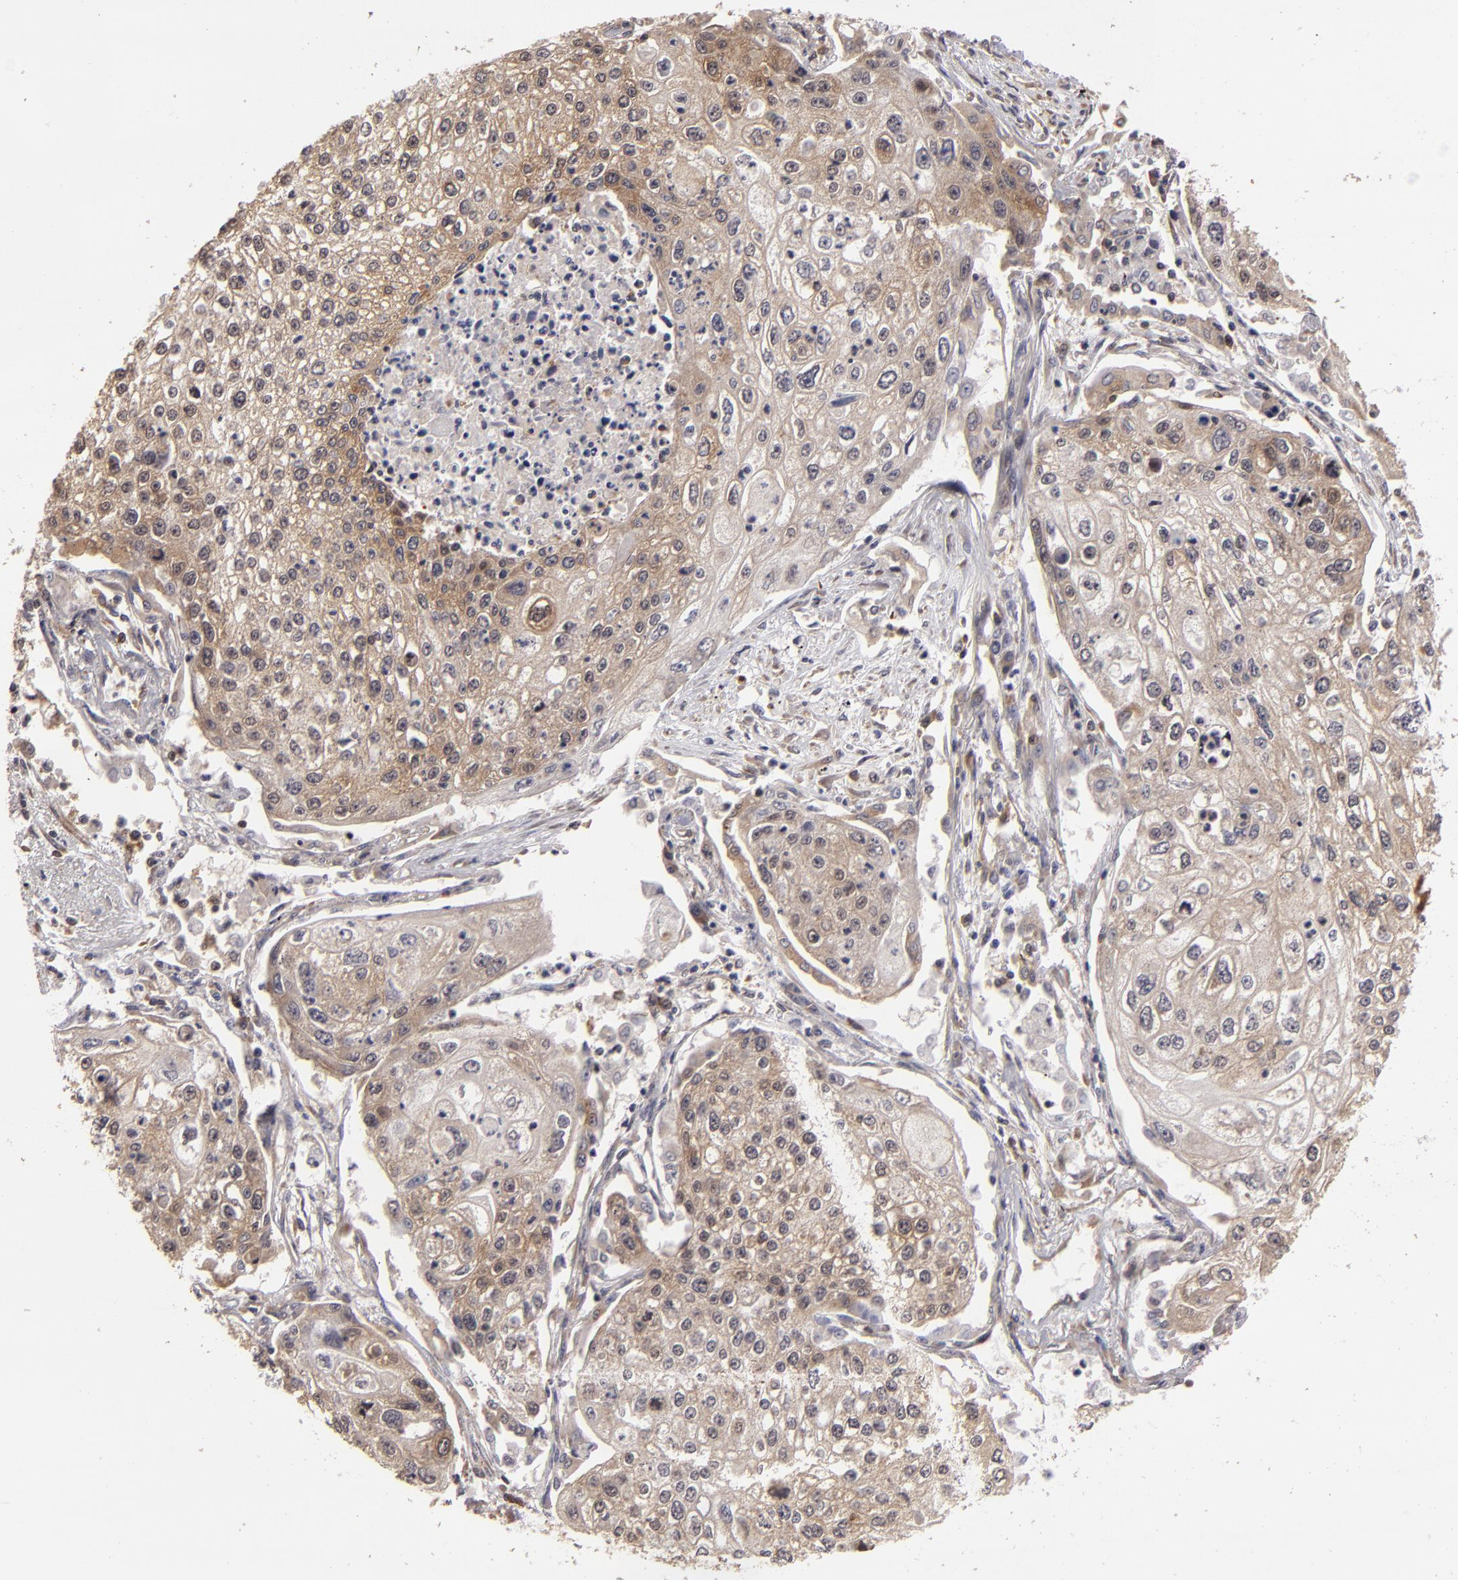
{"staining": {"intensity": "moderate", "quantity": ">75%", "location": "cytoplasmic/membranous"}, "tissue": "lung cancer", "cell_type": "Tumor cells", "image_type": "cancer", "snomed": [{"axis": "morphology", "description": "Squamous cell carcinoma, NOS"}, {"axis": "topography", "description": "Lung"}], "caption": "High-power microscopy captured an immunohistochemistry (IHC) image of lung squamous cell carcinoma, revealing moderate cytoplasmic/membranous positivity in about >75% of tumor cells. (brown staining indicates protein expression, while blue staining denotes nuclei).", "gene": "MAPK3", "patient": {"sex": "male", "age": 75}}